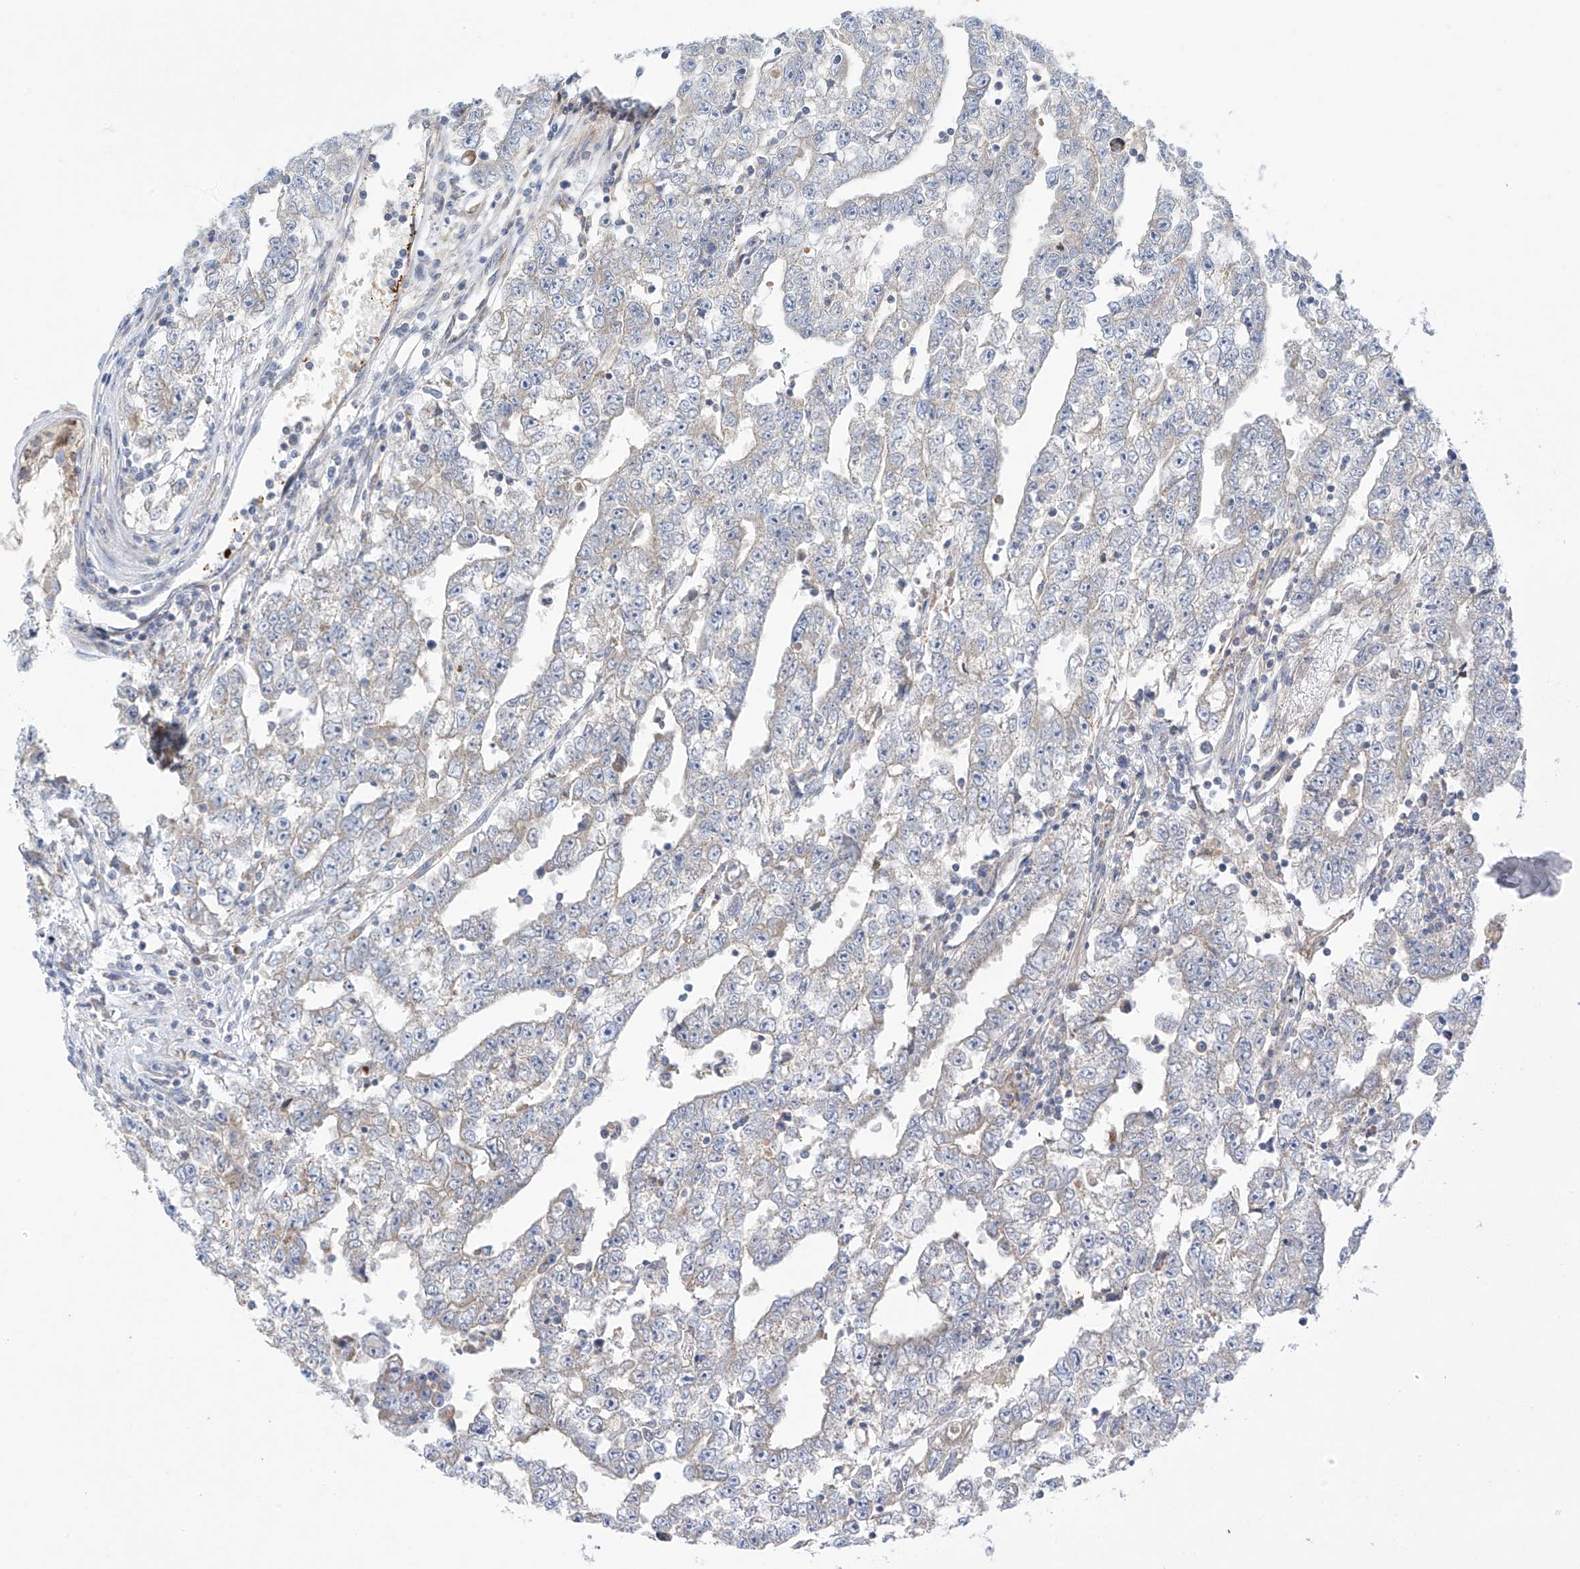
{"staining": {"intensity": "negative", "quantity": "none", "location": "none"}, "tissue": "testis cancer", "cell_type": "Tumor cells", "image_type": "cancer", "snomed": [{"axis": "morphology", "description": "Carcinoma, Embryonal, NOS"}, {"axis": "topography", "description": "Testis"}], "caption": "An immunohistochemistry micrograph of testis cancer is shown. There is no staining in tumor cells of testis cancer.", "gene": "METTL18", "patient": {"sex": "male", "age": 25}}